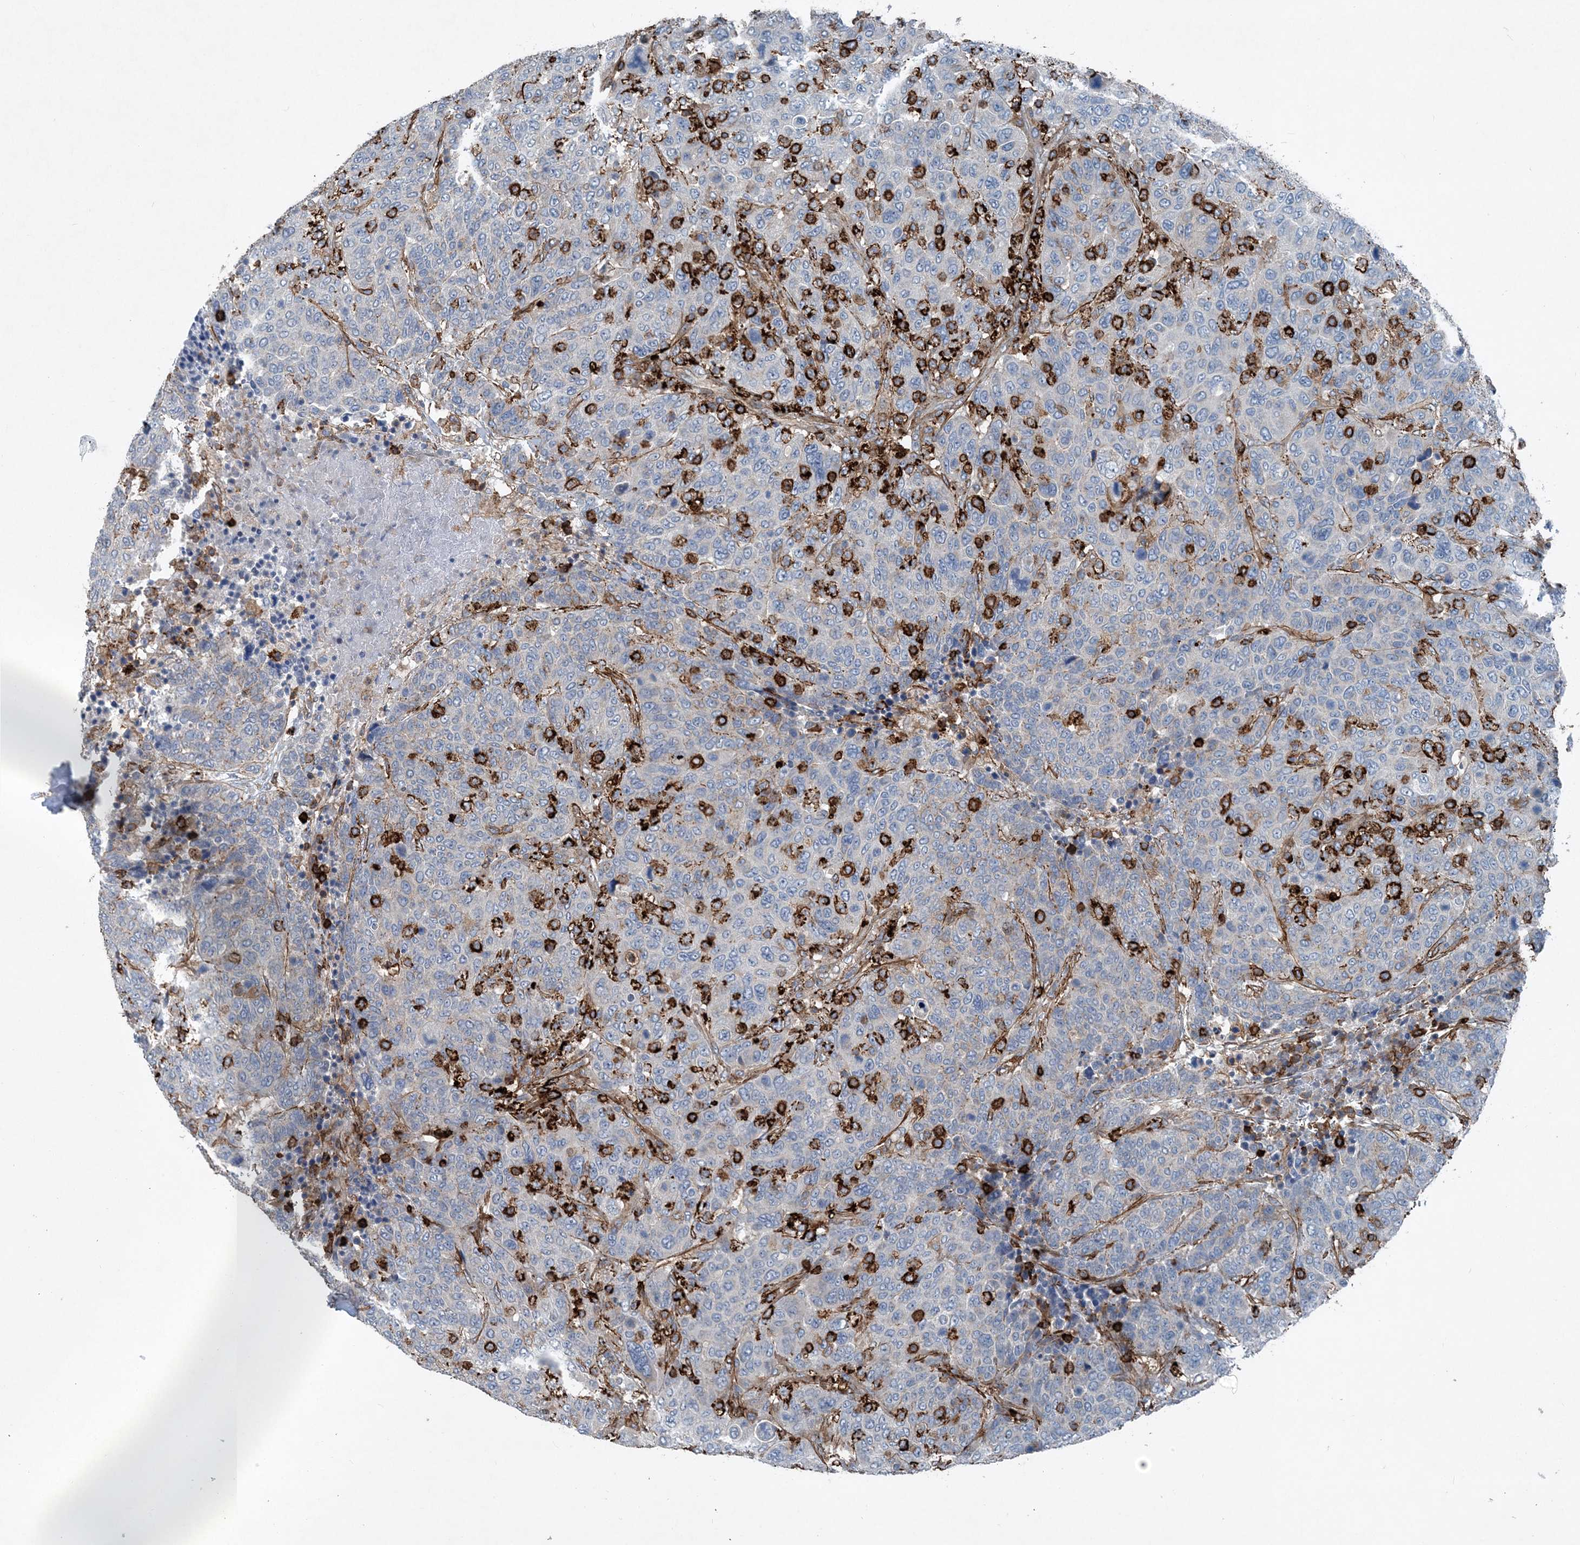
{"staining": {"intensity": "negative", "quantity": "none", "location": "none"}, "tissue": "breast cancer", "cell_type": "Tumor cells", "image_type": "cancer", "snomed": [{"axis": "morphology", "description": "Duct carcinoma"}, {"axis": "topography", "description": "Breast"}], "caption": "This photomicrograph is of breast cancer (invasive ductal carcinoma) stained with immunohistochemistry to label a protein in brown with the nuclei are counter-stained blue. There is no positivity in tumor cells.", "gene": "DGUOK", "patient": {"sex": "female", "age": 37}}